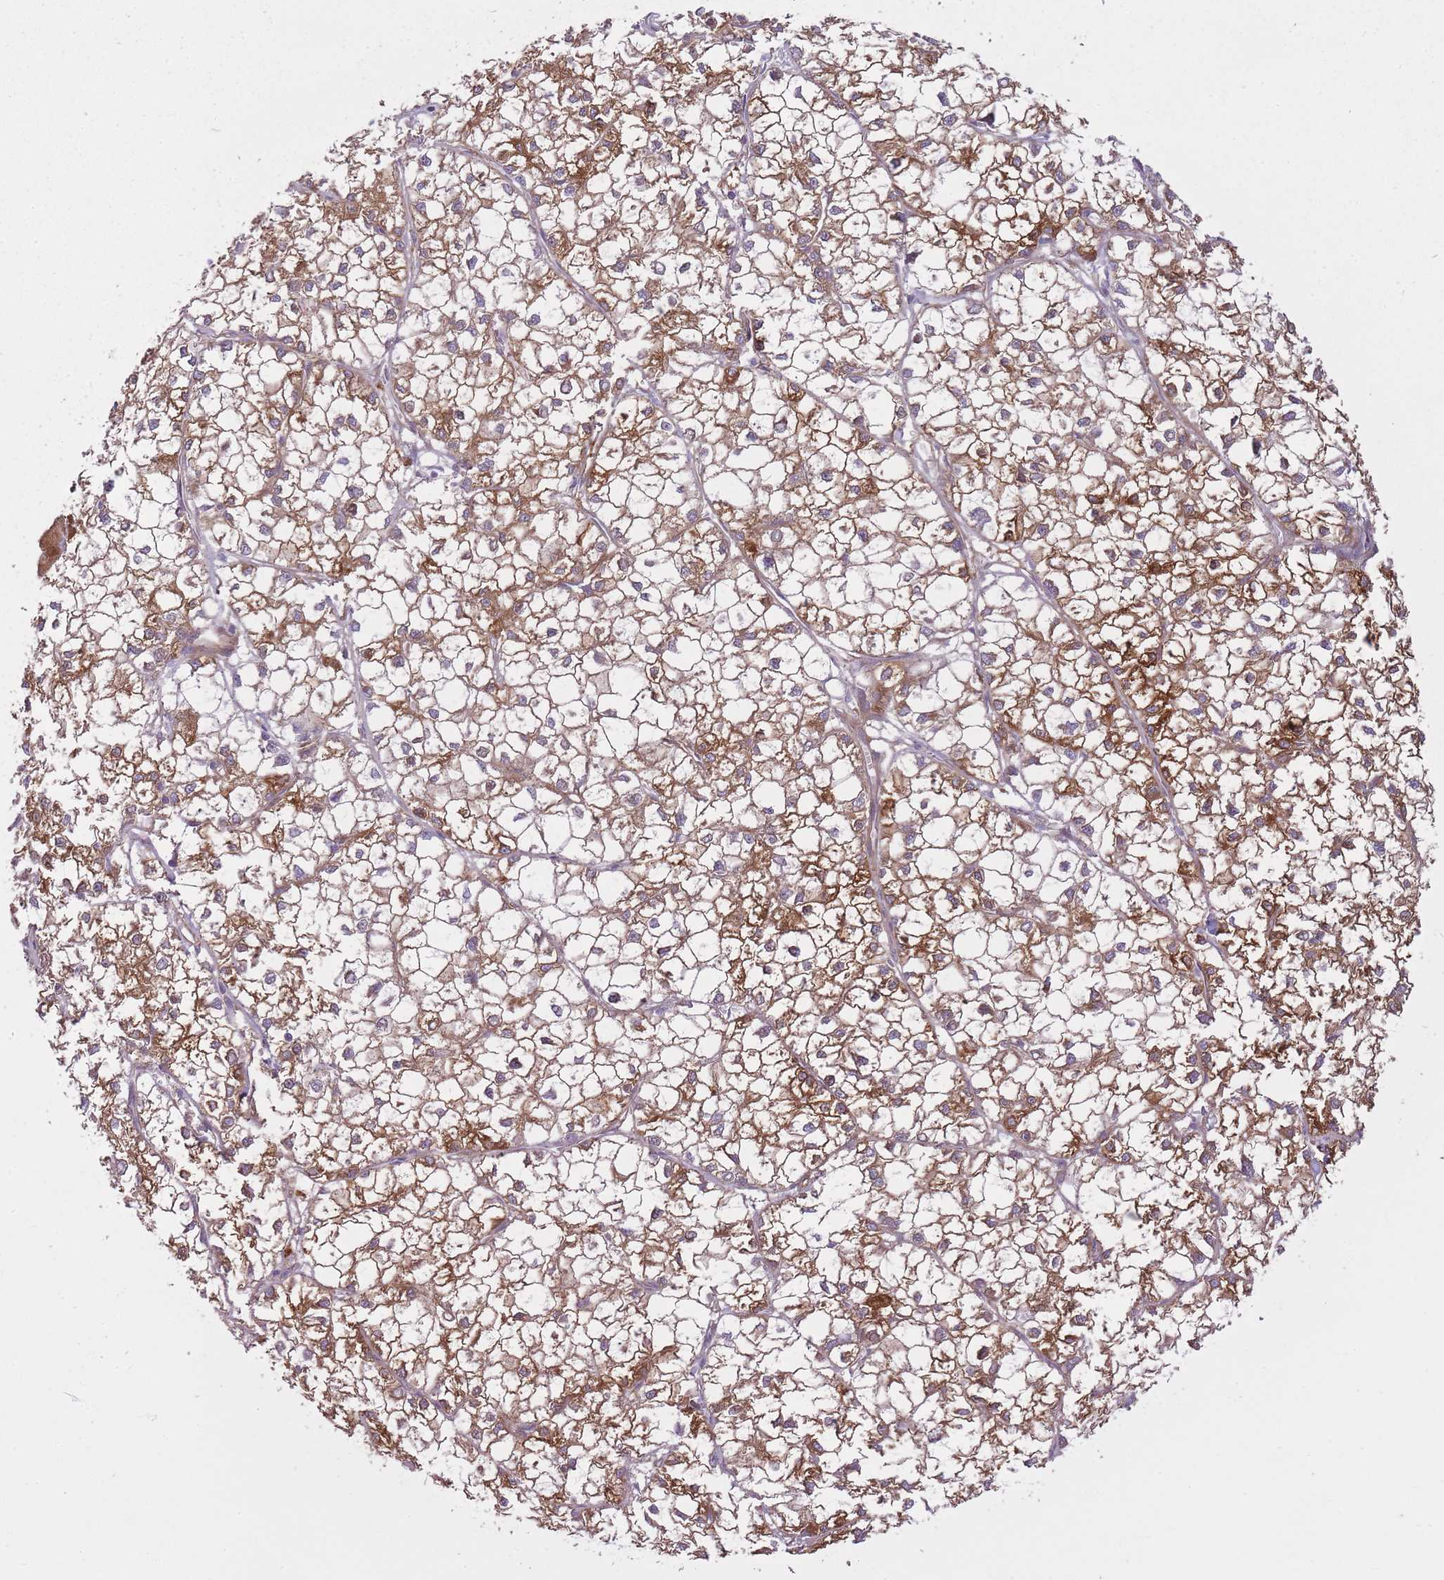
{"staining": {"intensity": "moderate", "quantity": ">75%", "location": "cytoplasmic/membranous"}, "tissue": "liver cancer", "cell_type": "Tumor cells", "image_type": "cancer", "snomed": [{"axis": "morphology", "description": "Carcinoma, Hepatocellular, NOS"}, {"axis": "topography", "description": "Liver"}], "caption": "DAB immunohistochemical staining of hepatocellular carcinoma (liver) reveals moderate cytoplasmic/membranous protein staining in approximately >75% of tumor cells.", "gene": "PGRMC2", "patient": {"sex": "female", "age": 43}}